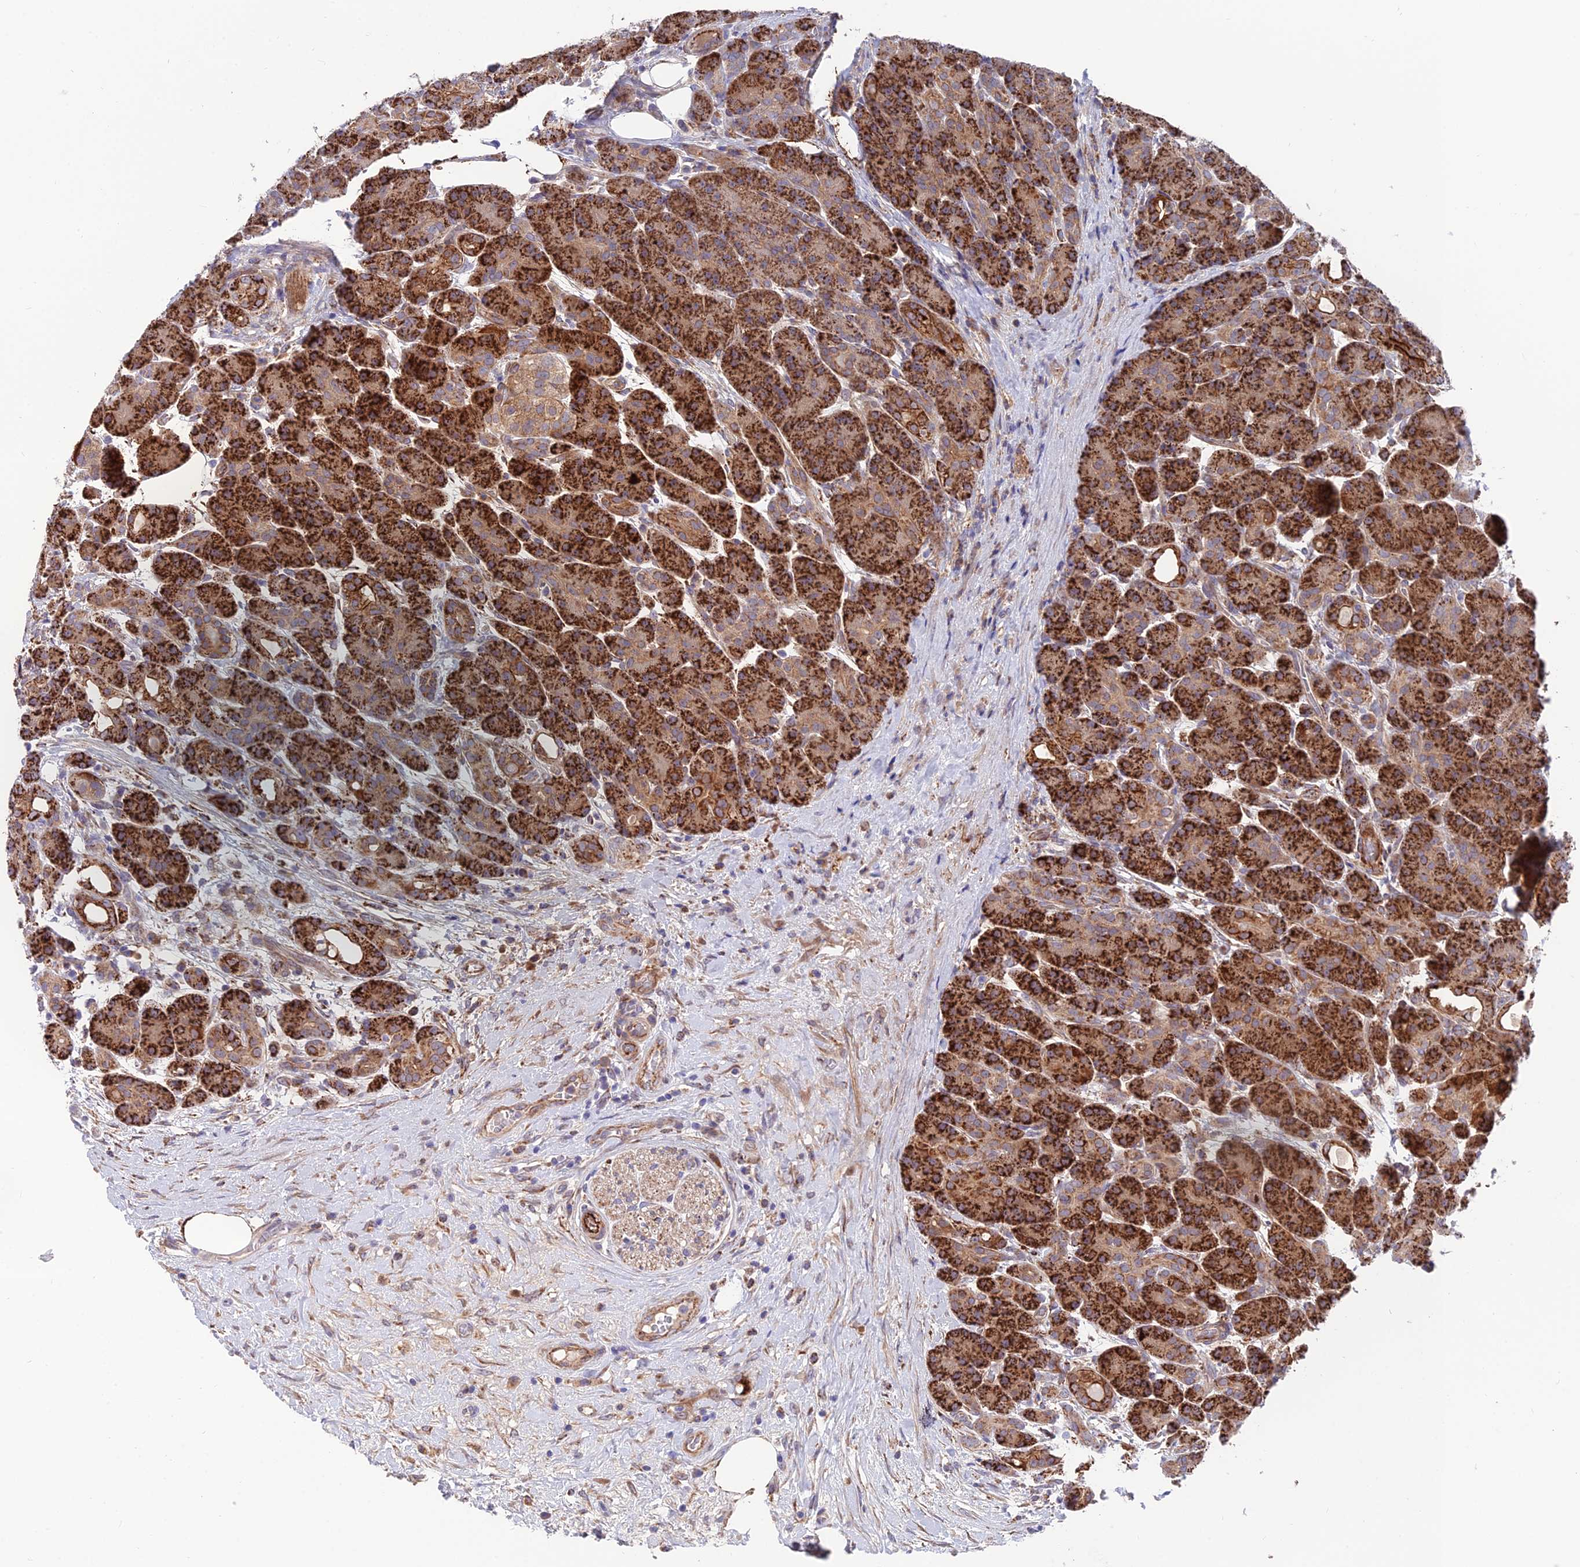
{"staining": {"intensity": "strong", "quantity": ">75%", "location": "cytoplasmic/membranous"}, "tissue": "pancreas", "cell_type": "Exocrine glandular cells", "image_type": "normal", "snomed": [{"axis": "morphology", "description": "Normal tissue, NOS"}, {"axis": "topography", "description": "Pancreas"}], "caption": "This image demonstrates immunohistochemistry staining of benign pancreas, with high strong cytoplasmic/membranous expression in approximately >75% of exocrine glandular cells.", "gene": "TIGD6", "patient": {"sex": "male", "age": 63}}